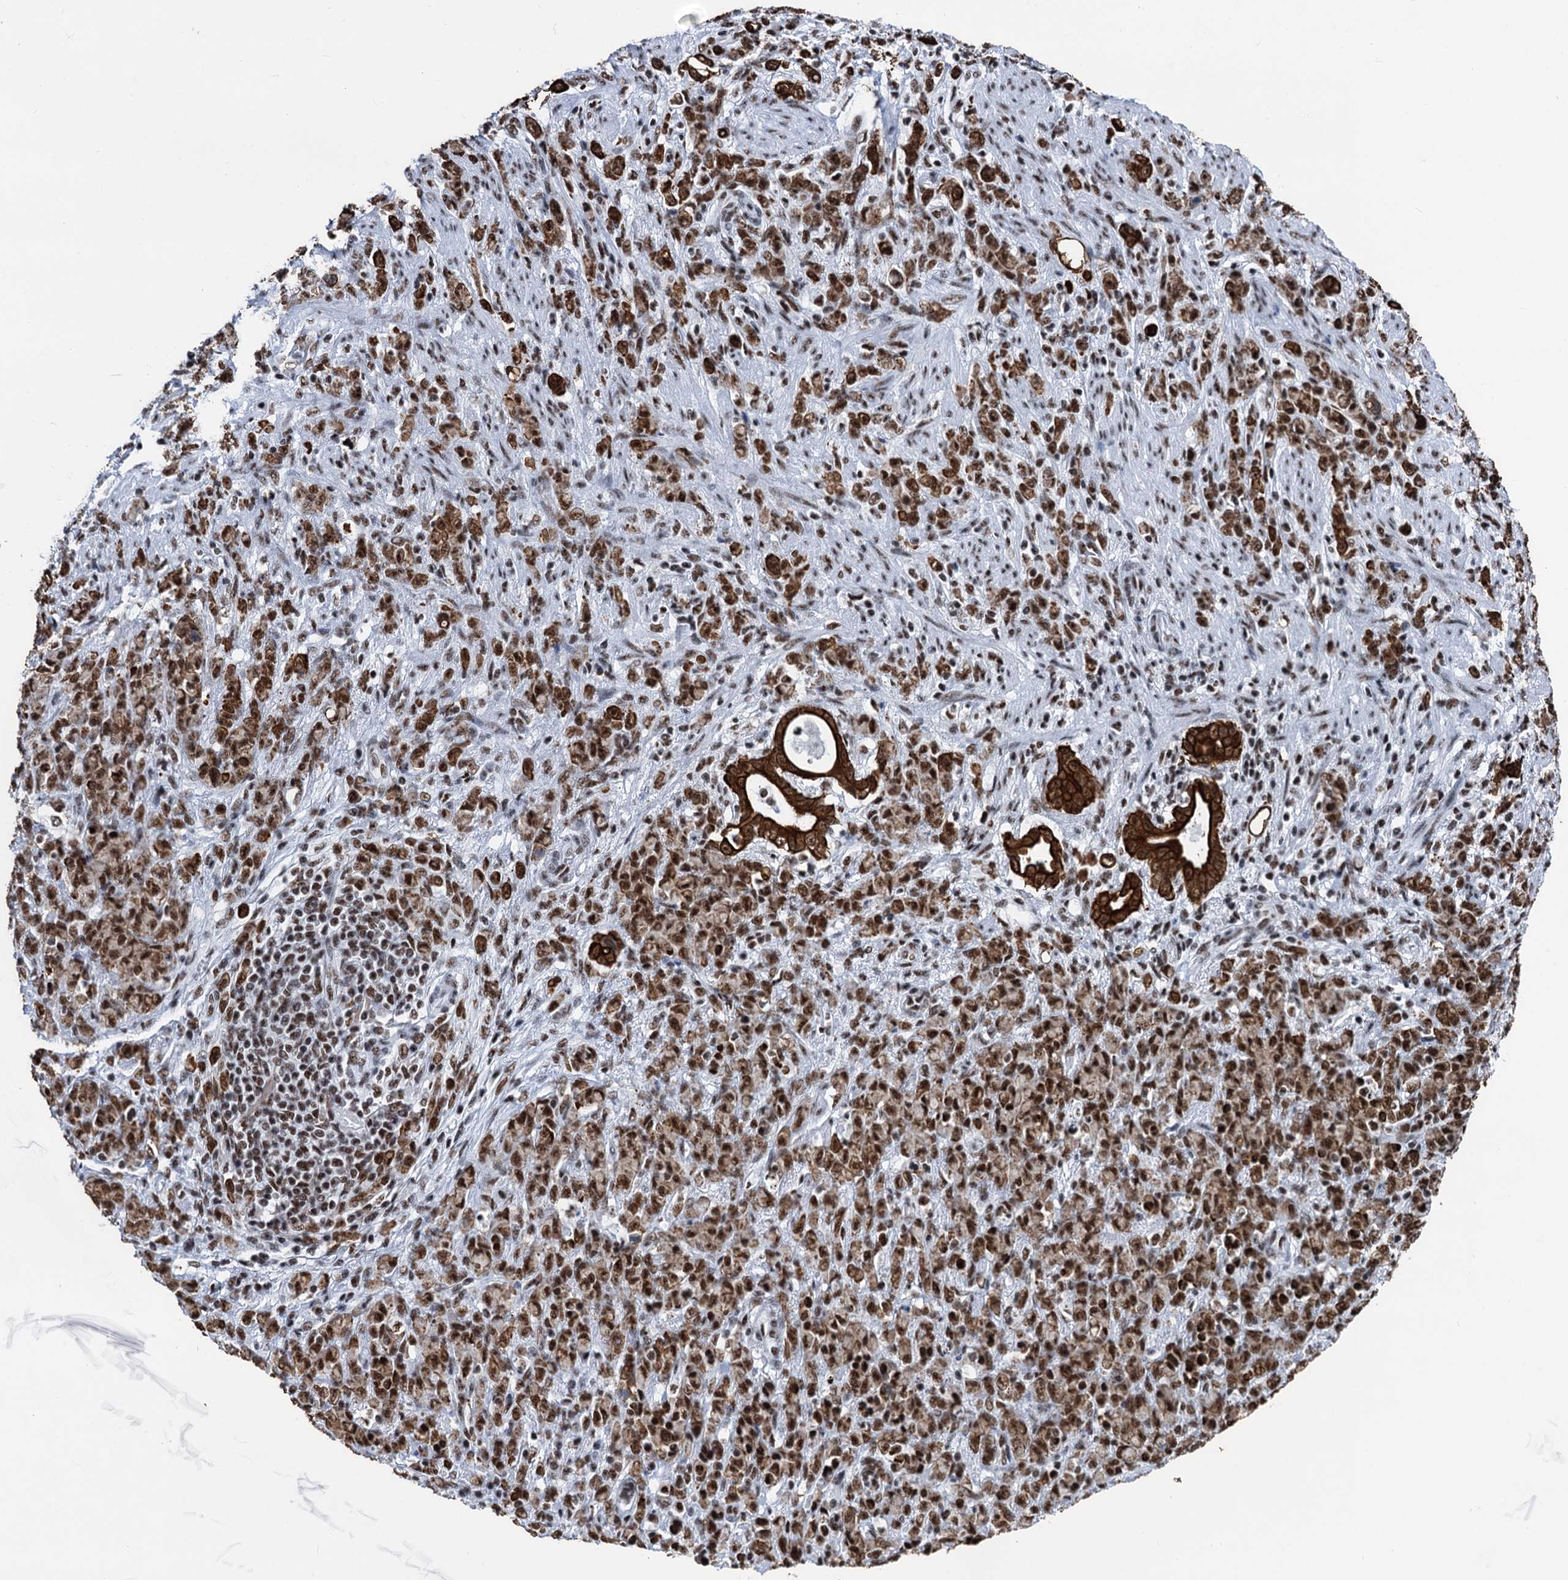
{"staining": {"intensity": "moderate", "quantity": ">75%", "location": "cytoplasmic/membranous,nuclear"}, "tissue": "stomach cancer", "cell_type": "Tumor cells", "image_type": "cancer", "snomed": [{"axis": "morphology", "description": "Adenocarcinoma, NOS"}, {"axis": "topography", "description": "Stomach"}], "caption": "Protein staining of stomach cancer tissue reveals moderate cytoplasmic/membranous and nuclear positivity in about >75% of tumor cells.", "gene": "DDX23", "patient": {"sex": "female", "age": 79}}